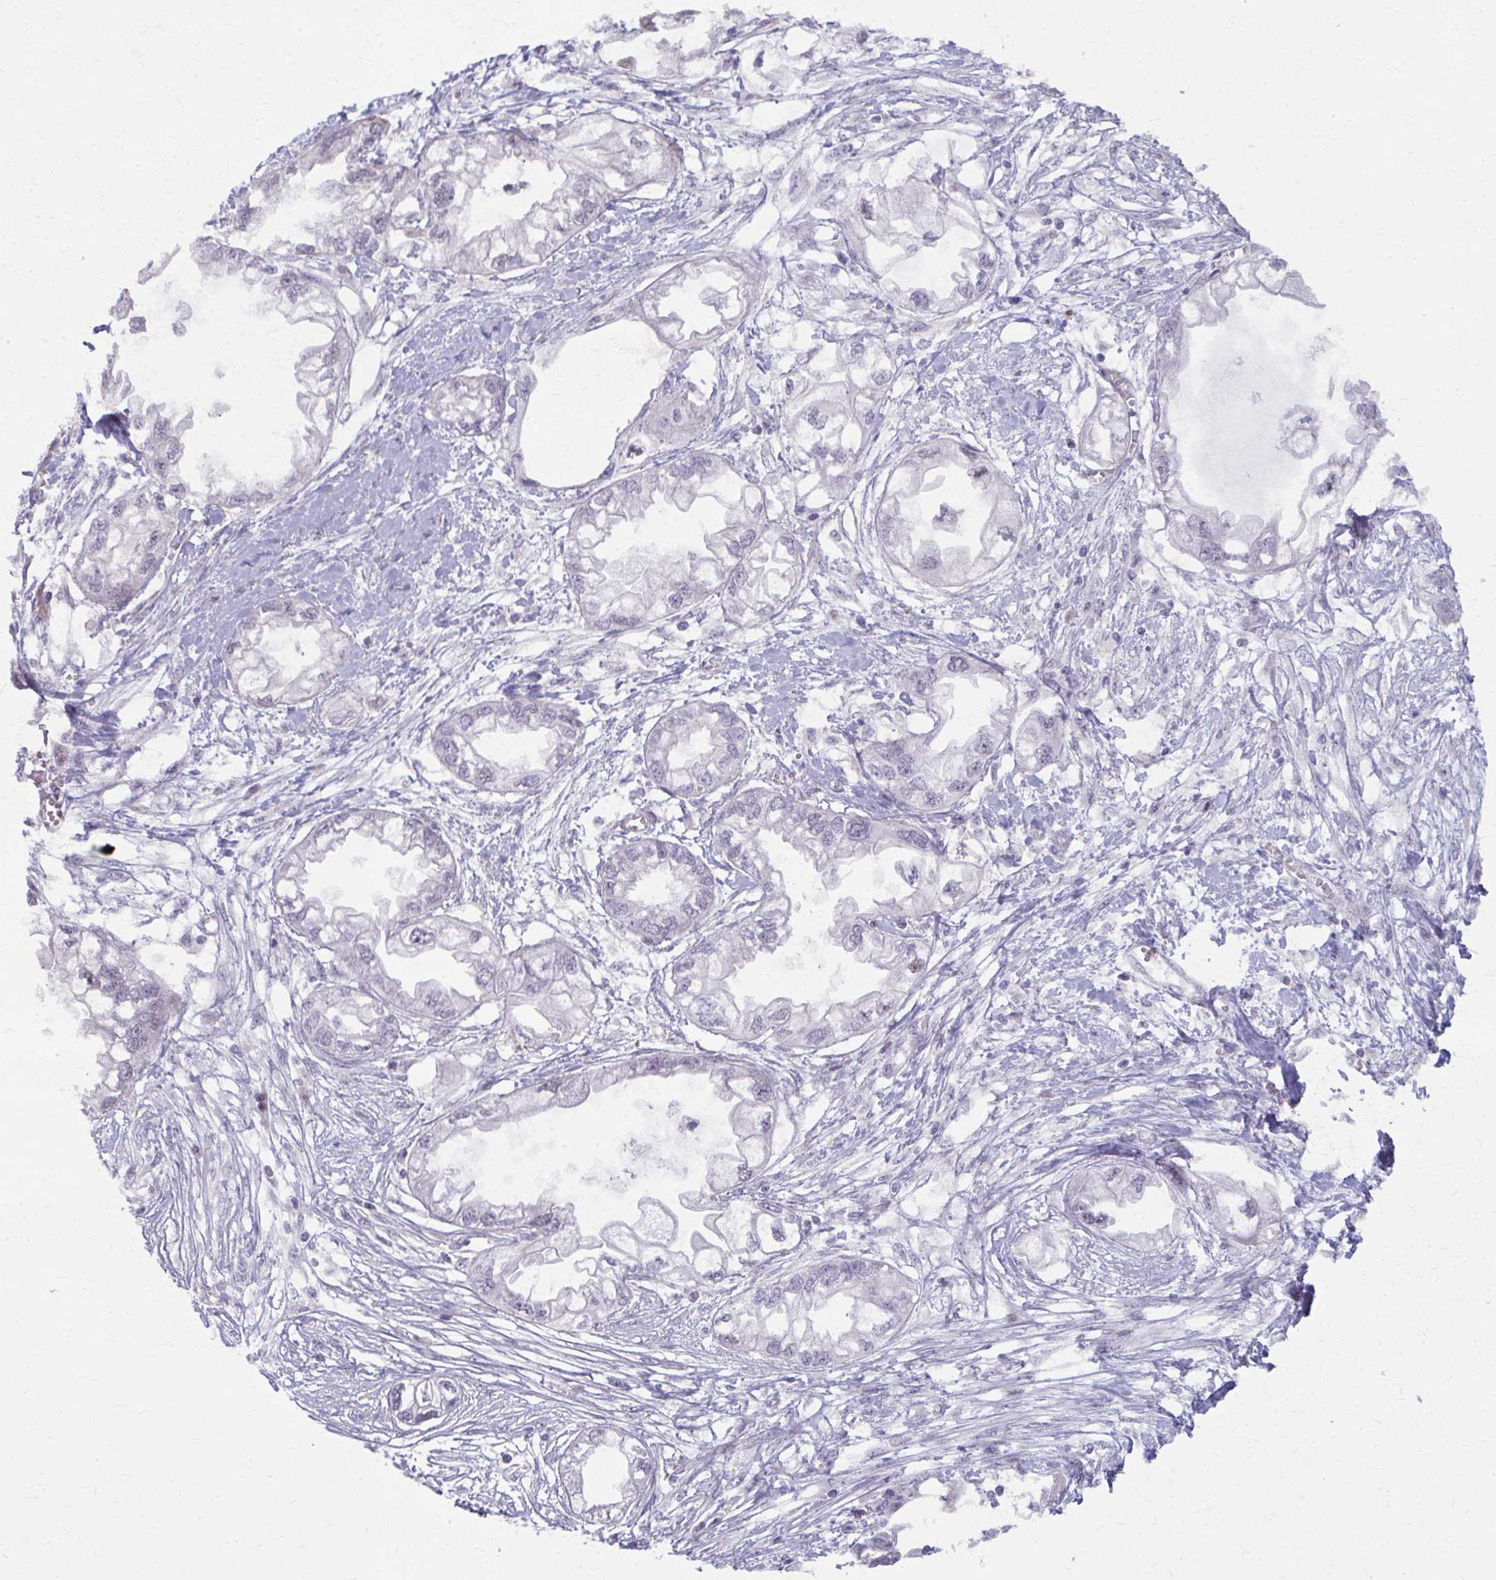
{"staining": {"intensity": "weak", "quantity": "<25%", "location": "nuclear"}, "tissue": "endometrial cancer", "cell_type": "Tumor cells", "image_type": "cancer", "snomed": [{"axis": "morphology", "description": "Adenocarcinoma, NOS"}, {"axis": "morphology", "description": "Adenocarcinoma, metastatic, NOS"}, {"axis": "topography", "description": "Adipose tissue"}, {"axis": "topography", "description": "Endometrium"}], "caption": "Immunohistochemistry micrograph of neoplastic tissue: endometrial cancer (adenocarcinoma) stained with DAB reveals no significant protein staining in tumor cells.", "gene": "MAF1", "patient": {"sex": "female", "age": 67}}